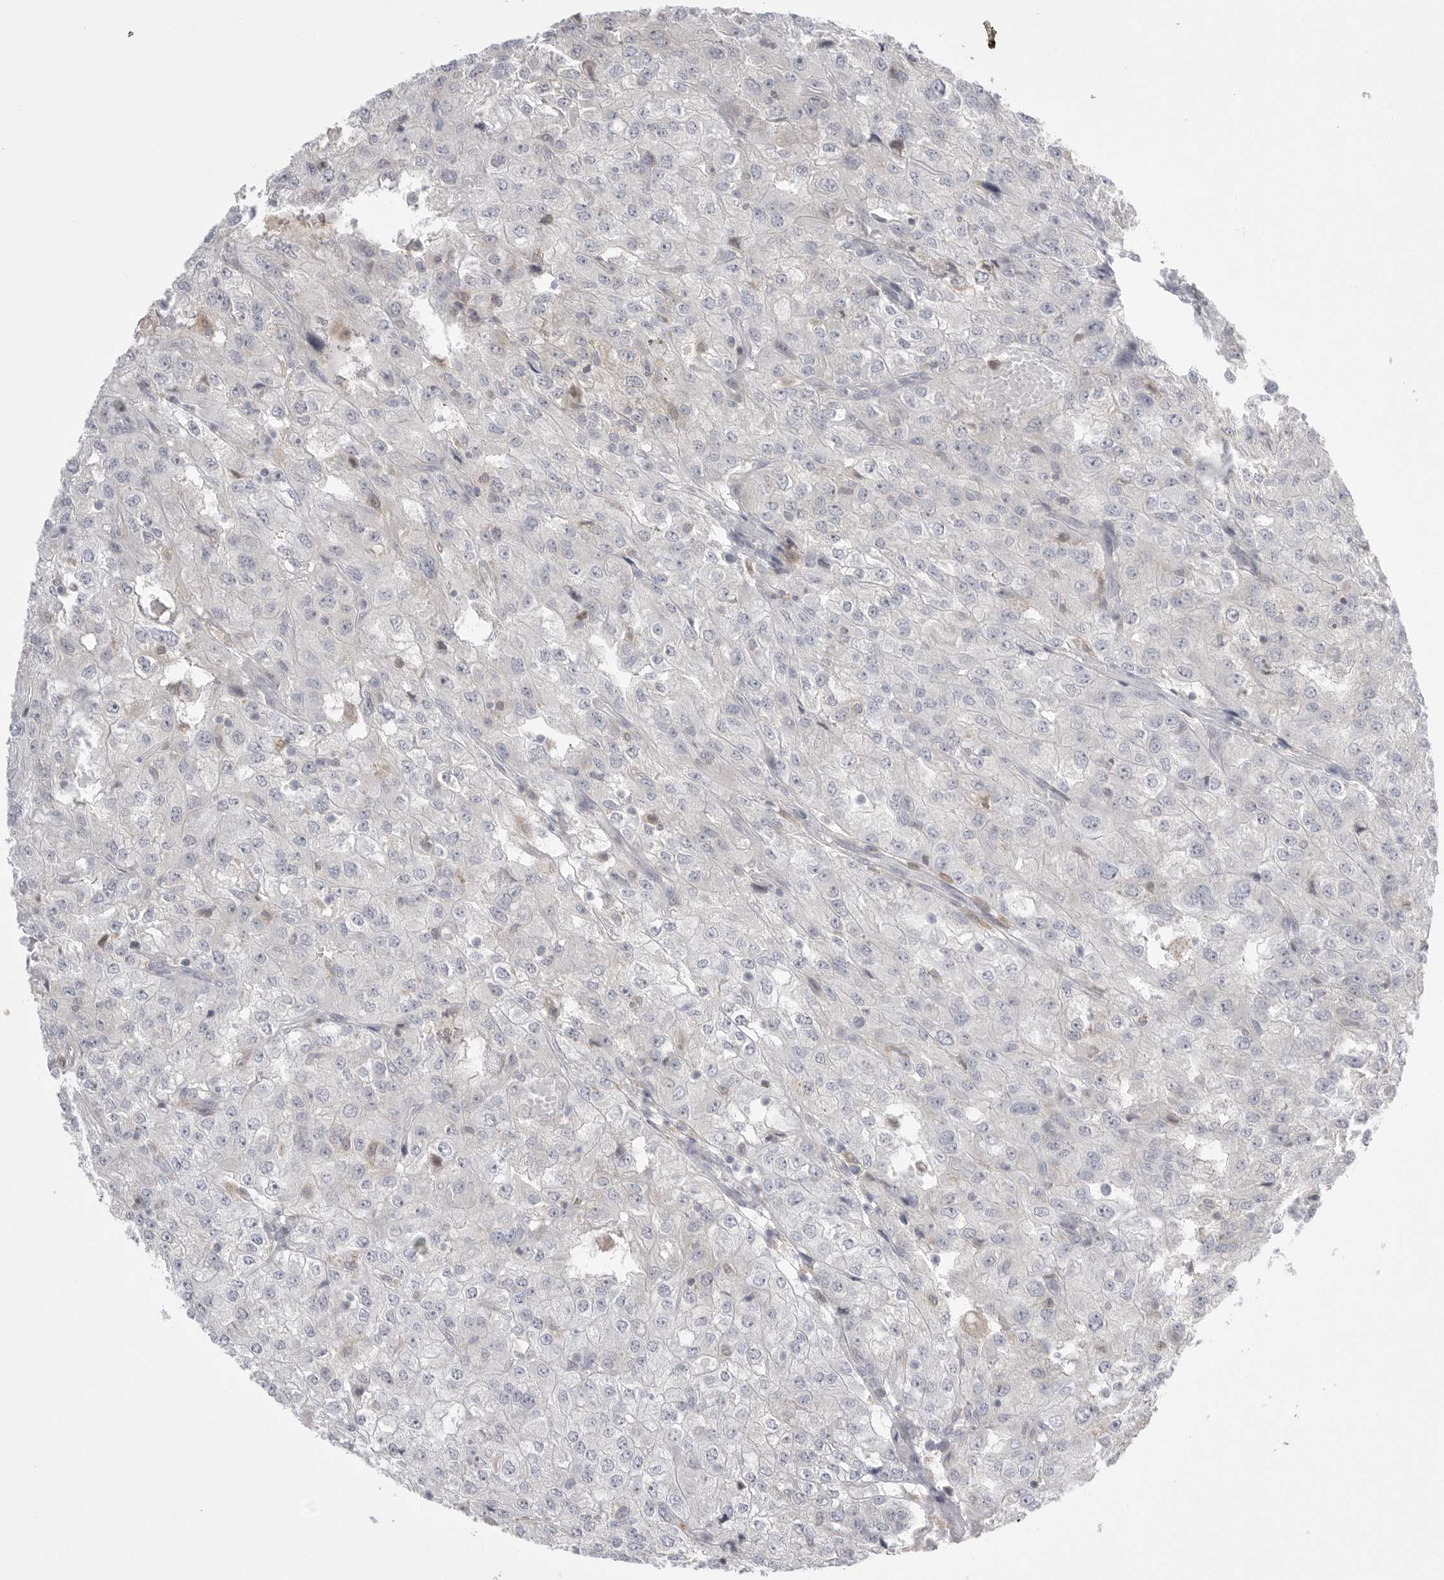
{"staining": {"intensity": "negative", "quantity": "none", "location": "none"}, "tissue": "renal cancer", "cell_type": "Tumor cells", "image_type": "cancer", "snomed": [{"axis": "morphology", "description": "Adenocarcinoma, NOS"}, {"axis": "topography", "description": "Kidney"}], "caption": "Immunohistochemistry (IHC) of adenocarcinoma (renal) demonstrates no positivity in tumor cells. The staining was performed using DAB to visualize the protein expression in brown, while the nuclei were stained in blue with hematoxylin (Magnification: 20x).", "gene": "KYAT3", "patient": {"sex": "female", "age": 54}}